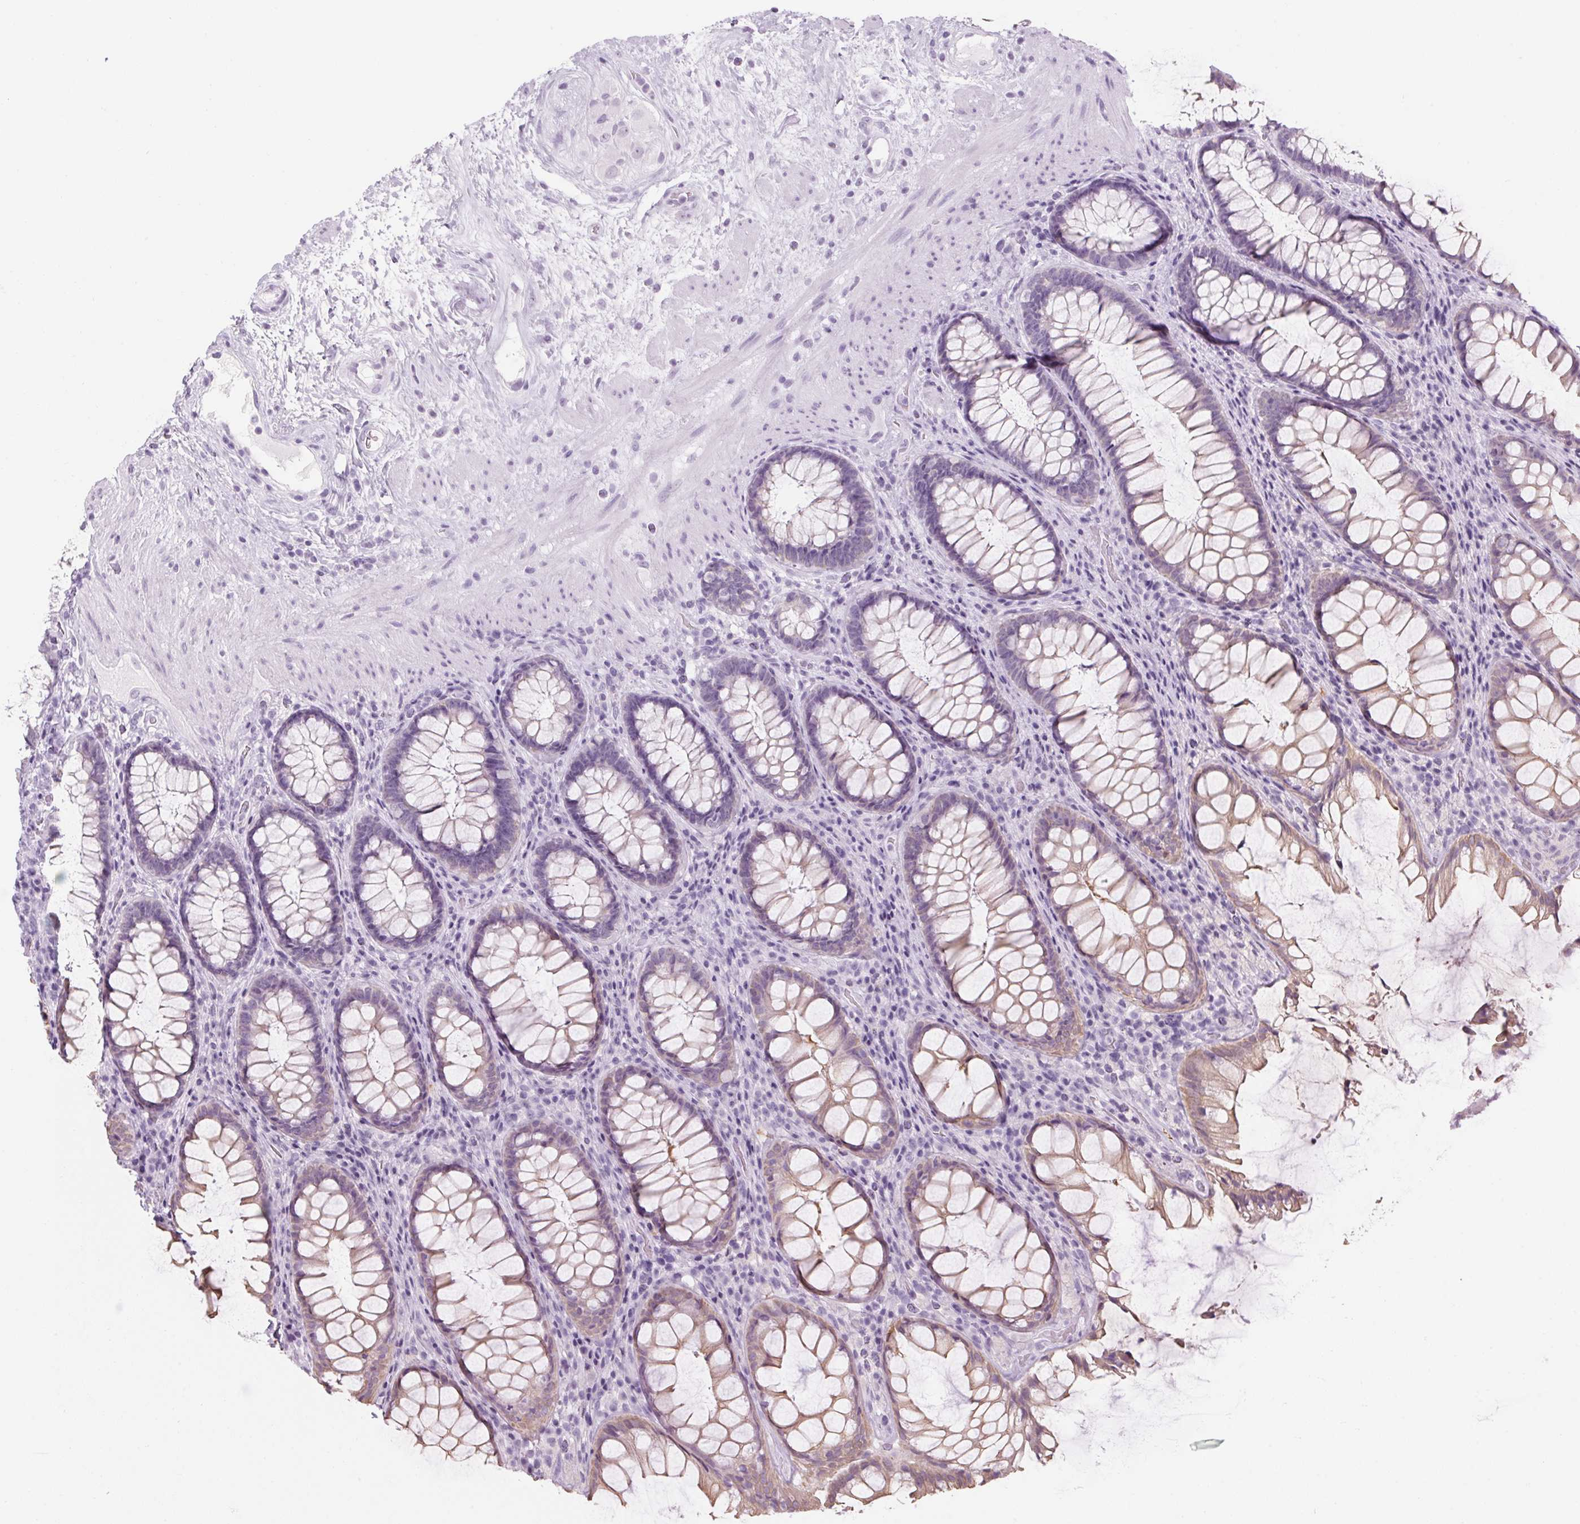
{"staining": {"intensity": "weak", "quantity": "25%-75%", "location": "cytoplasmic/membranous"}, "tissue": "rectum", "cell_type": "Glandular cells", "image_type": "normal", "snomed": [{"axis": "morphology", "description": "Normal tissue, NOS"}, {"axis": "topography", "description": "Rectum"}], "caption": "Immunohistochemistry (DAB) staining of unremarkable human rectum exhibits weak cytoplasmic/membranous protein staining in approximately 25%-75% of glandular cells.", "gene": "RPTN", "patient": {"sex": "male", "age": 72}}